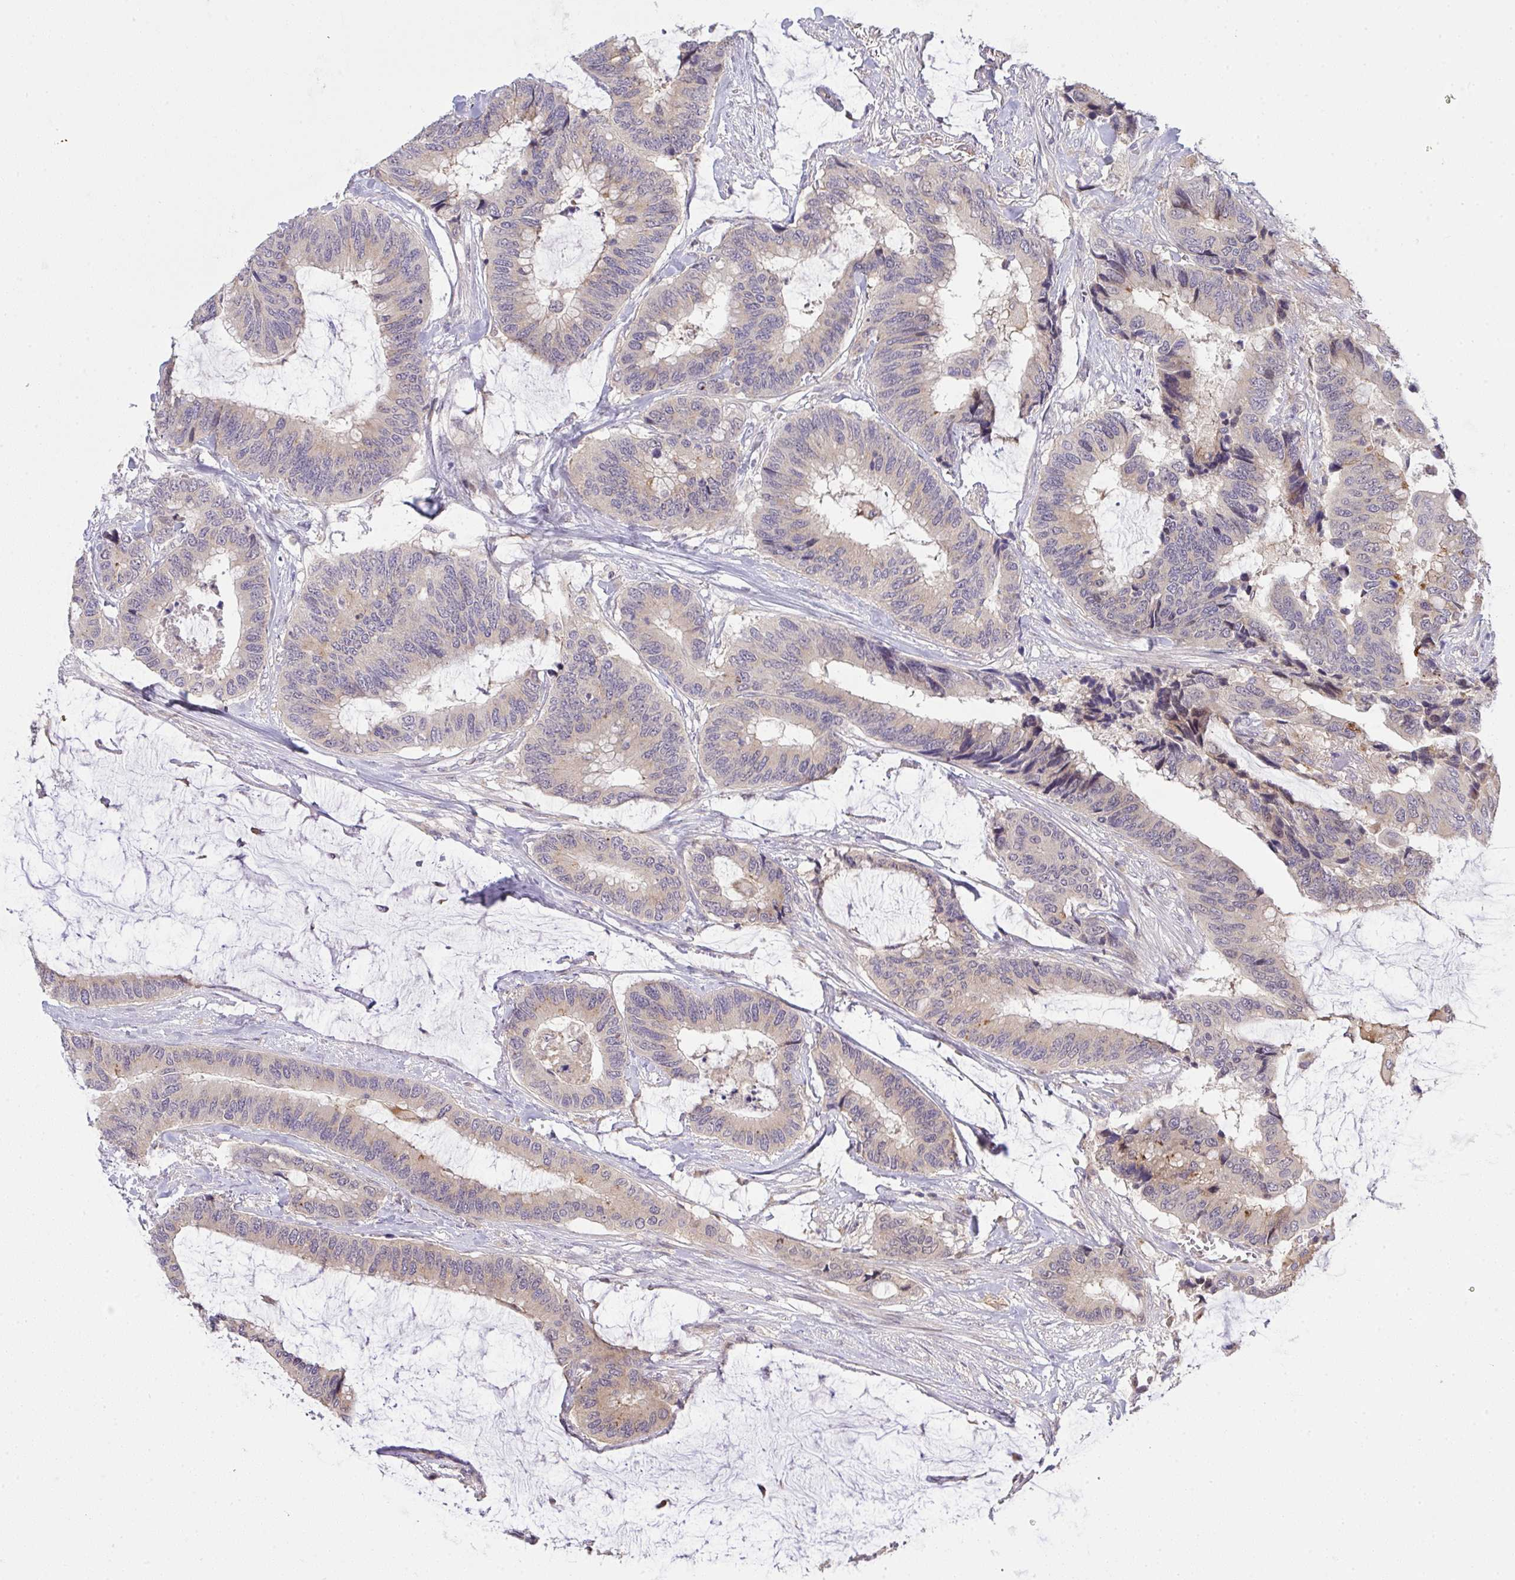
{"staining": {"intensity": "weak", "quantity": "<25%", "location": "cytoplasmic/membranous"}, "tissue": "colorectal cancer", "cell_type": "Tumor cells", "image_type": "cancer", "snomed": [{"axis": "morphology", "description": "Adenocarcinoma, NOS"}, {"axis": "topography", "description": "Rectum"}], "caption": "Colorectal adenocarcinoma was stained to show a protein in brown. There is no significant positivity in tumor cells.", "gene": "SLC9A6", "patient": {"sex": "female", "age": 59}}